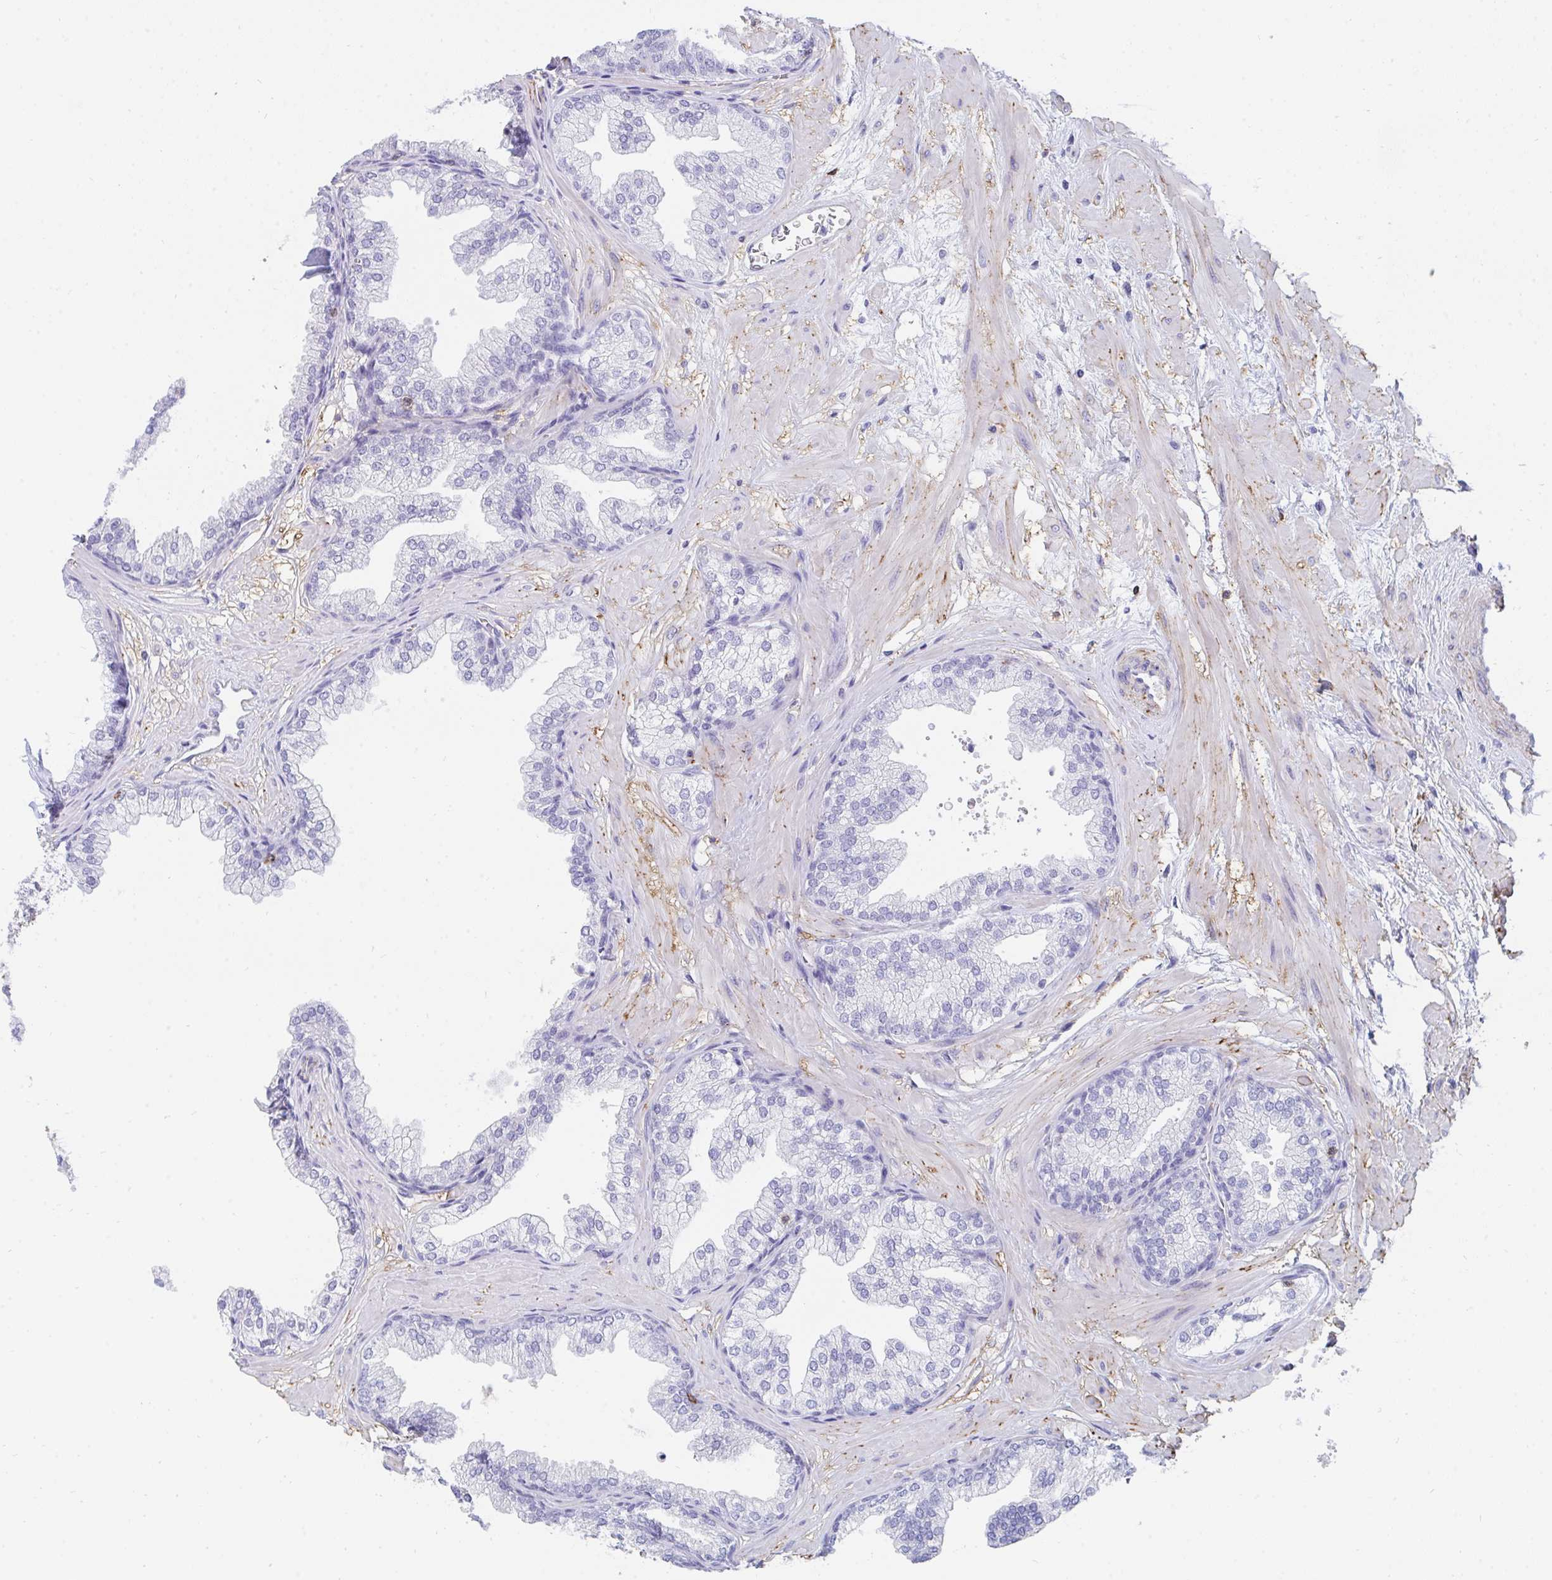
{"staining": {"intensity": "negative", "quantity": "none", "location": "none"}, "tissue": "prostate", "cell_type": "Glandular cells", "image_type": "normal", "snomed": [{"axis": "morphology", "description": "Normal tissue, NOS"}, {"axis": "topography", "description": "Prostate"}], "caption": "The image displays no significant positivity in glandular cells of prostate. (DAB (3,3'-diaminobenzidine) immunohistochemistry with hematoxylin counter stain).", "gene": "CD7", "patient": {"sex": "male", "age": 37}}